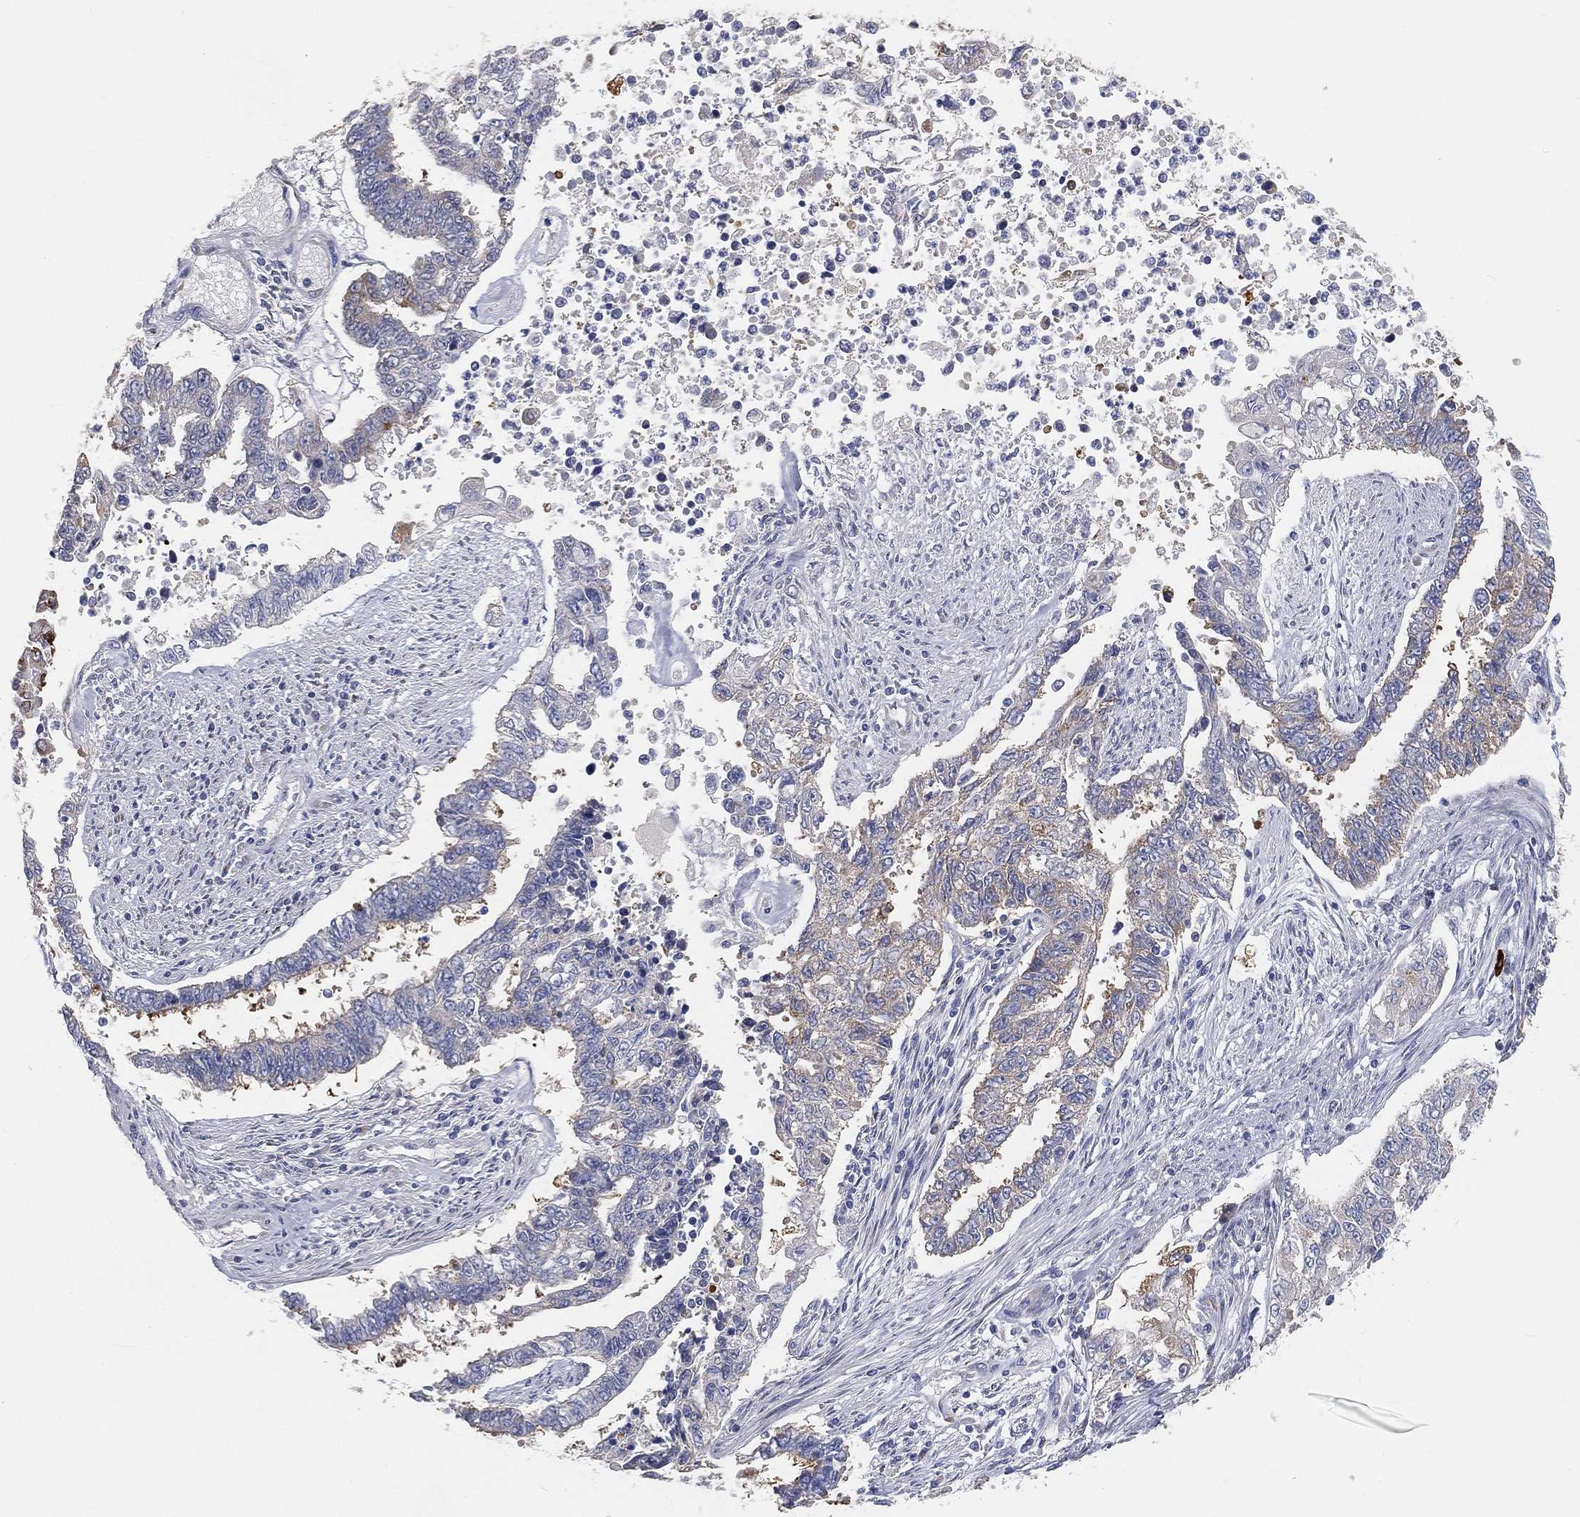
{"staining": {"intensity": "negative", "quantity": "none", "location": "none"}, "tissue": "endometrial cancer", "cell_type": "Tumor cells", "image_type": "cancer", "snomed": [{"axis": "morphology", "description": "Adenocarcinoma, NOS"}, {"axis": "topography", "description": "Uterus"}], "caption": "Immunohistochemical staining of endometrial adenocarcinoma displays no significant positivity in tumor cells.", "gene": "TMEM25", "patient": {"sex": "female", "age": 59}}